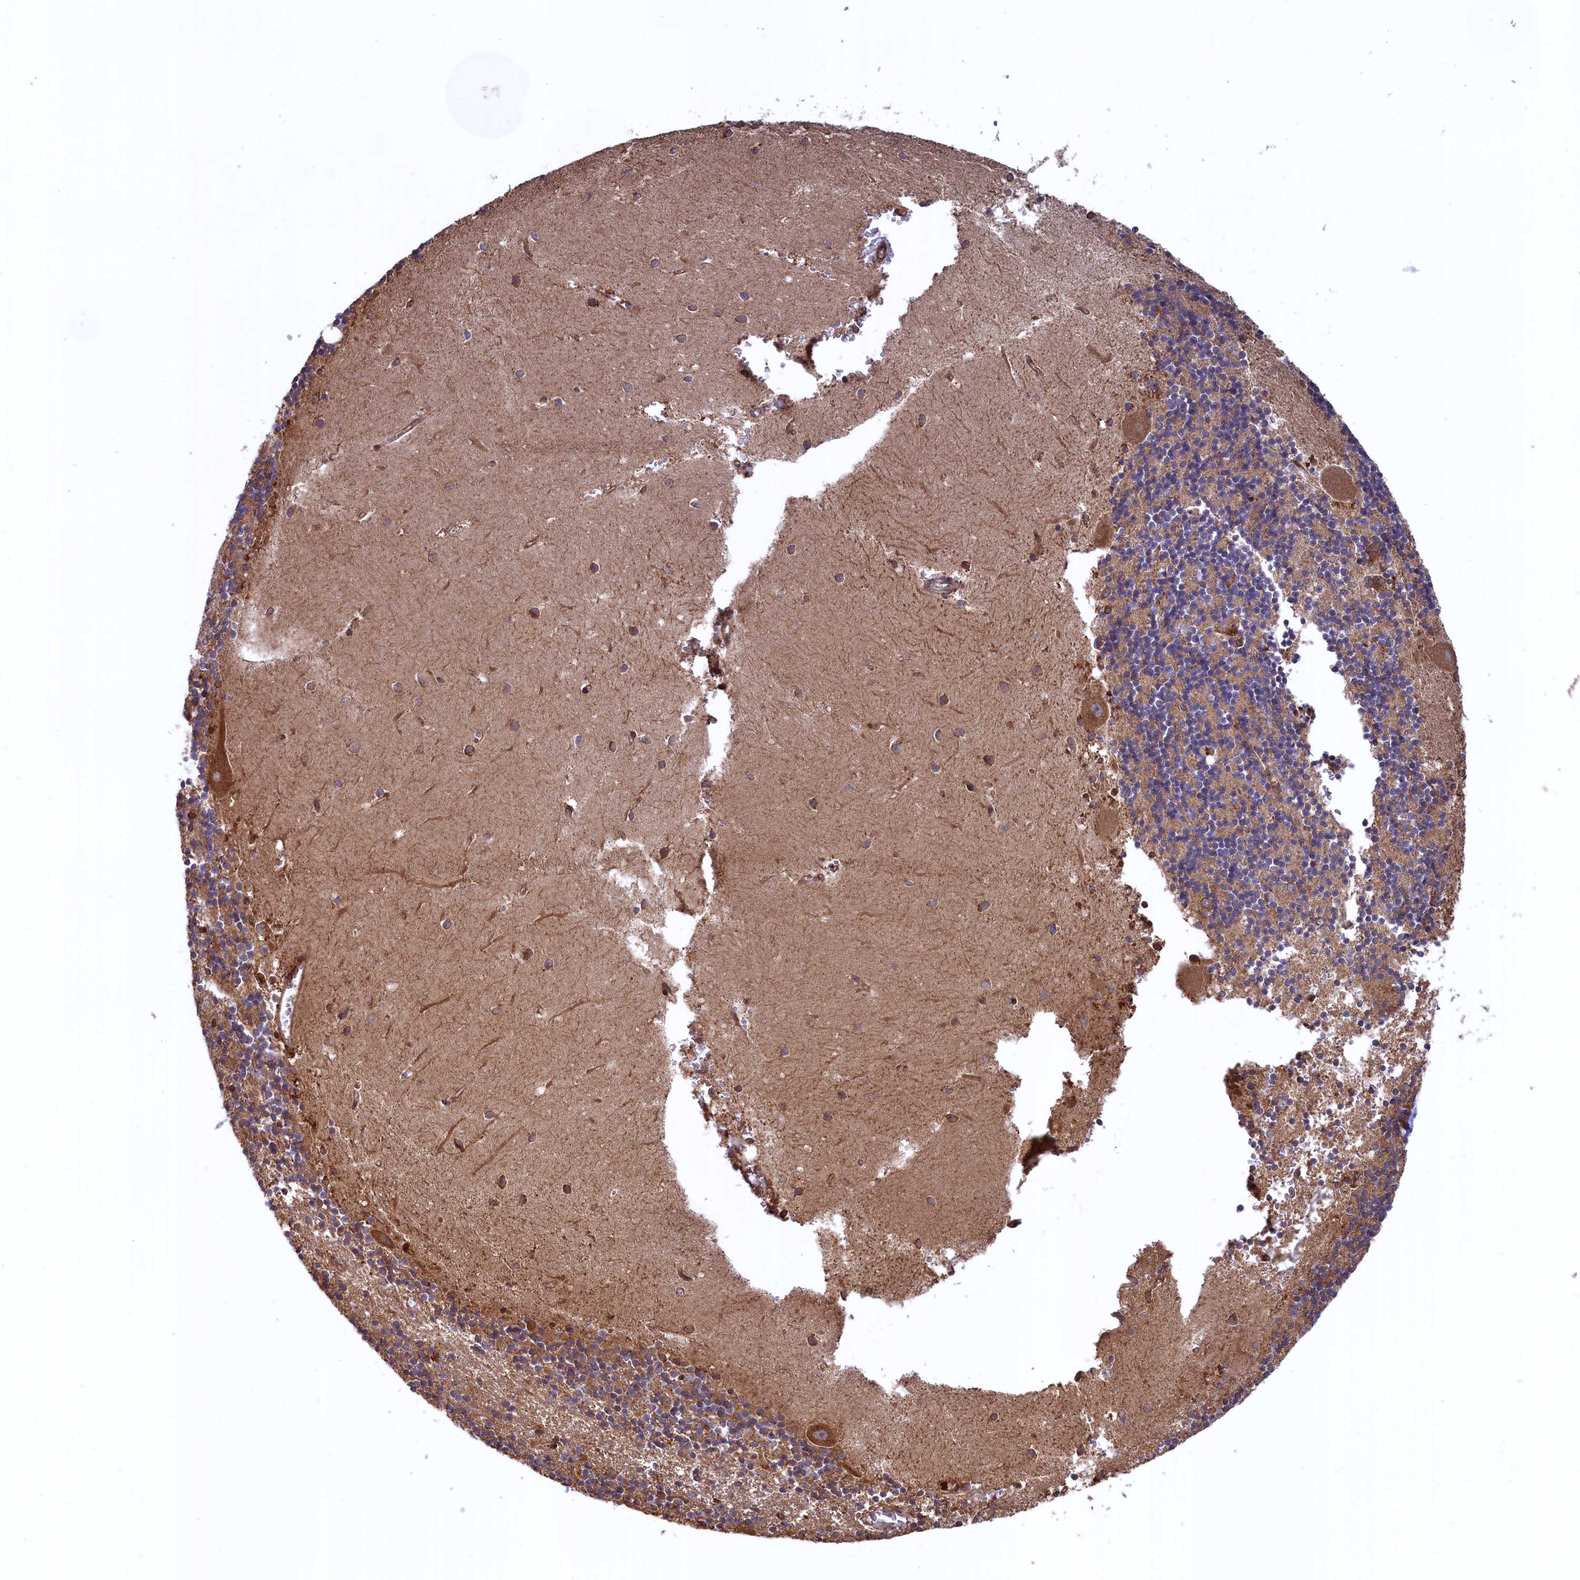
{"staining": {"intensity": "moderate", "quantity": "25%-75%", "location": "cytoplasmic/membranous"}, "tissue": "cerebellum", "cell_type": "Cells in granular layer", "image_type": "normal", "snomed": [{"axis": "morphology", "description": "Normal tissue, NOS"}, {"axis": "topography", "description": "Cerebellum"}], "caption": "IHC image of normal cerebellum: human cerebellum stained using IHC reveals medium levels of moderate protein expression localized specifically in the cytoplasmic/membranous of cells in granular layer, appearing as a cytoplasmic/membranous brown color.", "gene": "PLA2G4C", "patient": {"sex": "male", "age": 54}}